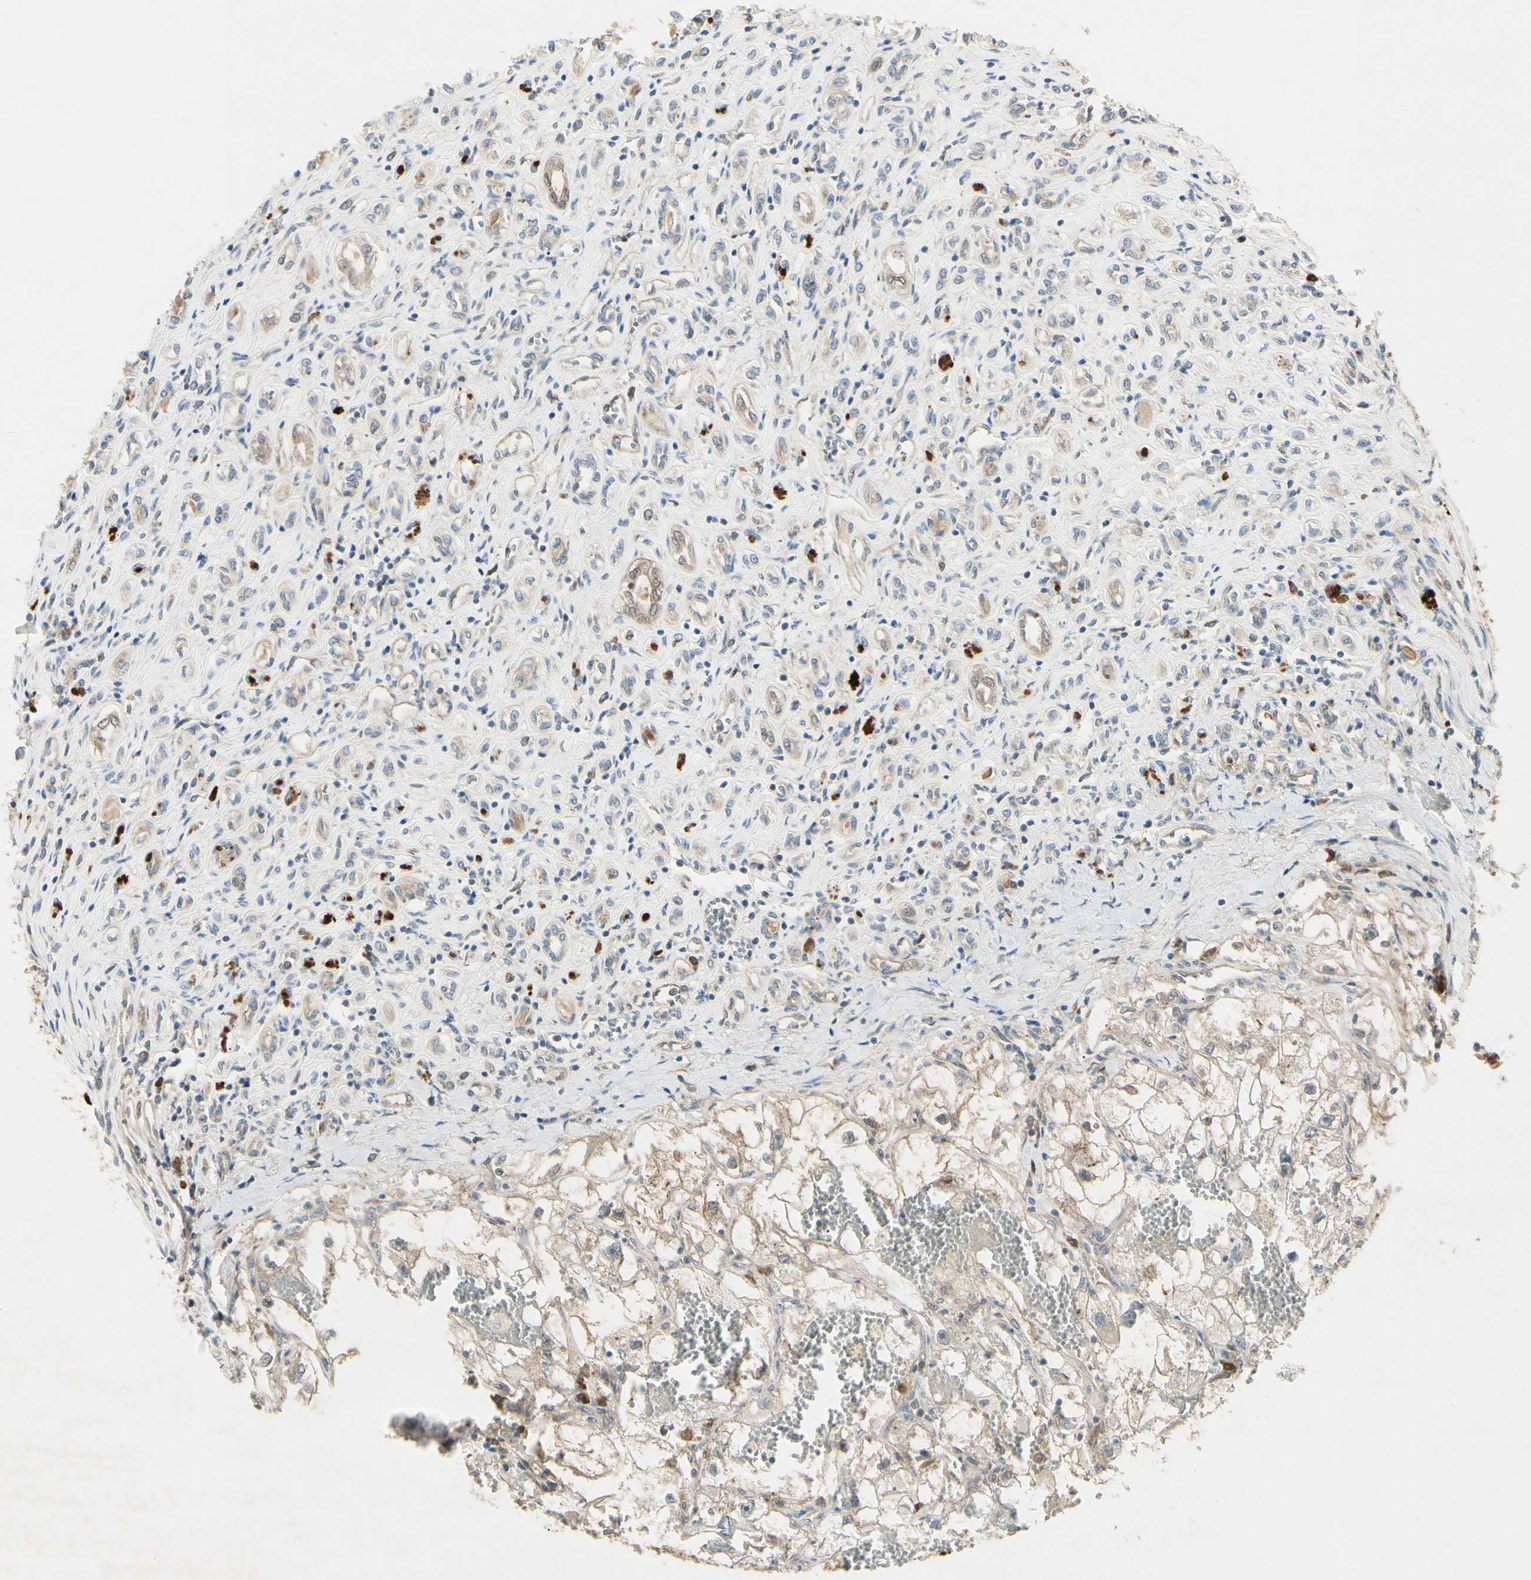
{"staining": {"intensity": "weak", "quantity": ">75%", "location": "cytoplasmic/membranous"}, "tissue": "renal cancer", "cell_type": "Tumor cells", "image_type": "cancer", "snomed": [{"axis": "morphology", "description": "Adenocarcinoma, NOS"}, {"axis": "topography", "description": "Kidney"}], "caption": "Protein expression by IHC displays weak cytoplasmic/membranous expression in approximately >75% of tumor cells in renal adenocarcinoma. The staining is performed using DAB brown chromogen to label protein expression. The nuclei are counter-stained blue using hematoxylin.", "gene": "NME1-NME2", "patient": {"sex": "female", "age": 70}}